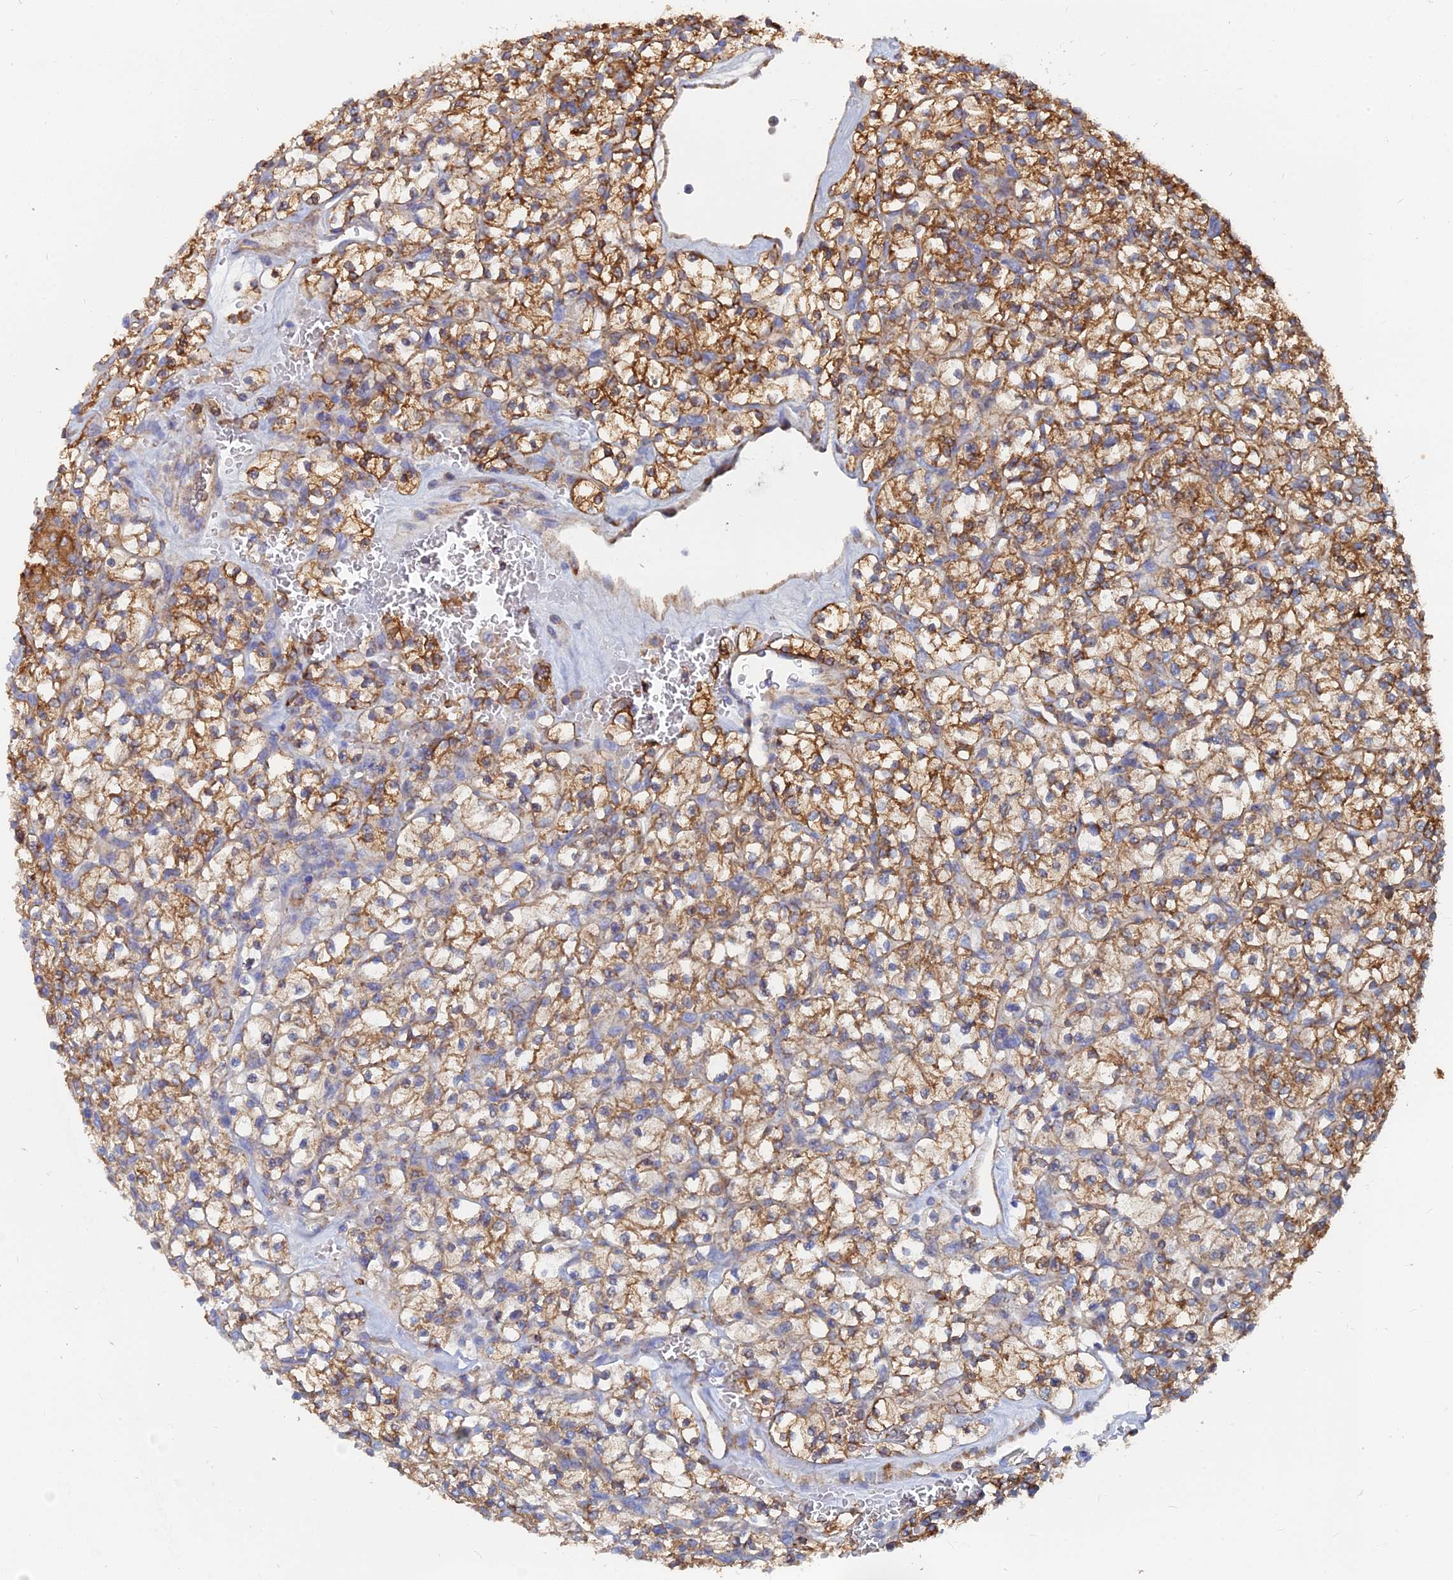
{"staining": {"intensity": "moderate", "quantity": ">75%", "location": "cytoplasmic/membranous"}, "tissue": "renal cancer", "cell_type": "Tumor cells", "image_type": "cancer", "snomed": [{"axis": "morphology", "description": "Adenocarcinoma, NOS"}, {"axis": "topography", "description": "Kidney"}], "caption": "Protein expression analysis of human renal cancer (adenocarcinoma) reveals moderate cytoplasmic/membranous staining in approximately >75% of tumor cells.", "gene": "GPR42", "patient": {"sex": "female", "age": 64}}